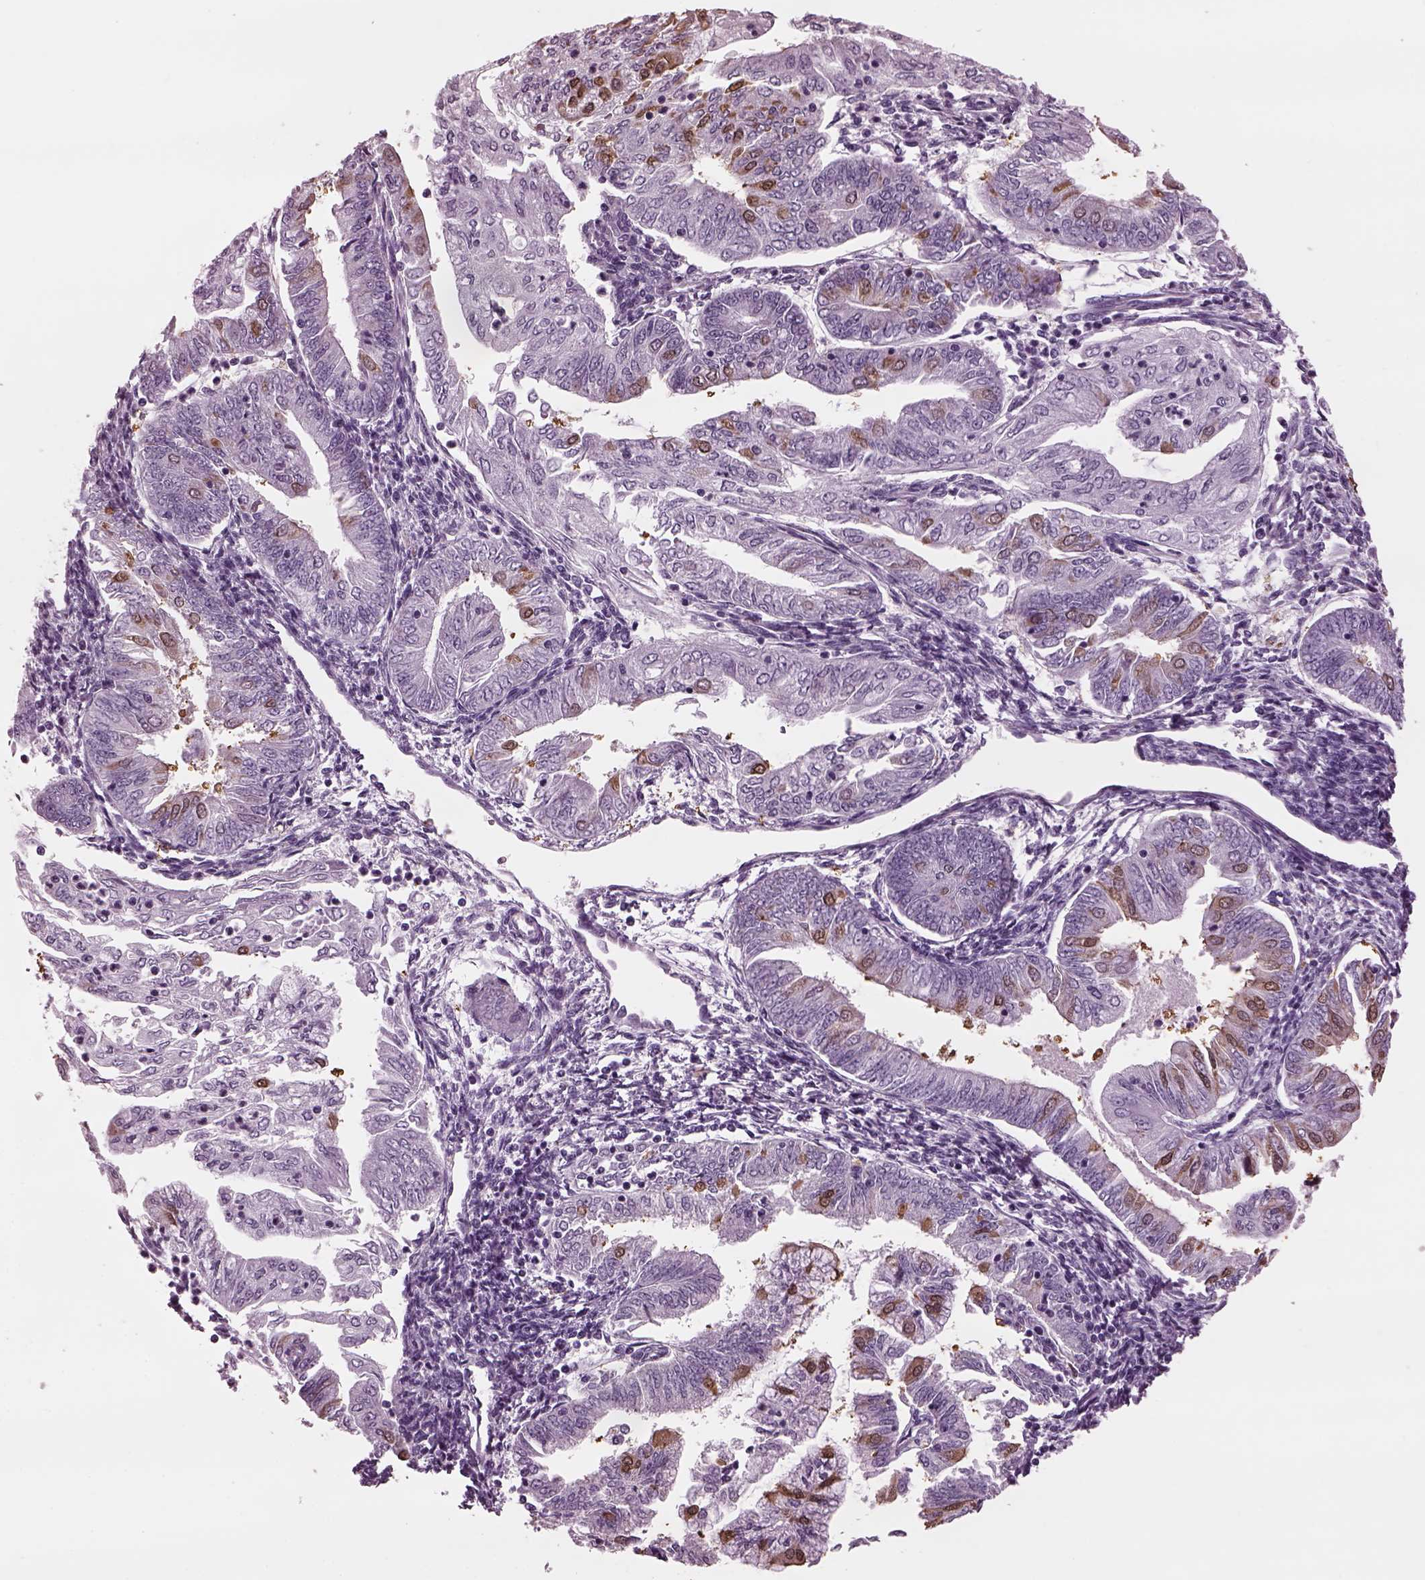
{"staining": {"intensity": "moderate", "quantity": "<25%", "location": "cytoplasmic/membranous,nuclear"}, "tissue": "endometrial cancer", "cell_type": "Tumor cells", "image_type": "cancer", "snomed": [{"axis": "morphology", "description": "Adenocarcinoma, NOS"}, {"axis": "topography", "description": "Endometrium"}], "caption": "Human endometrial cancer (adenocarcinoma) stained for a protein (brown) exhibits moderate cytoplasmic/membranous and nuclear positive expression in about <25% of tumor cells.", "gene": "TPPP2", "patient": {"sex": "female", "age": 55}}